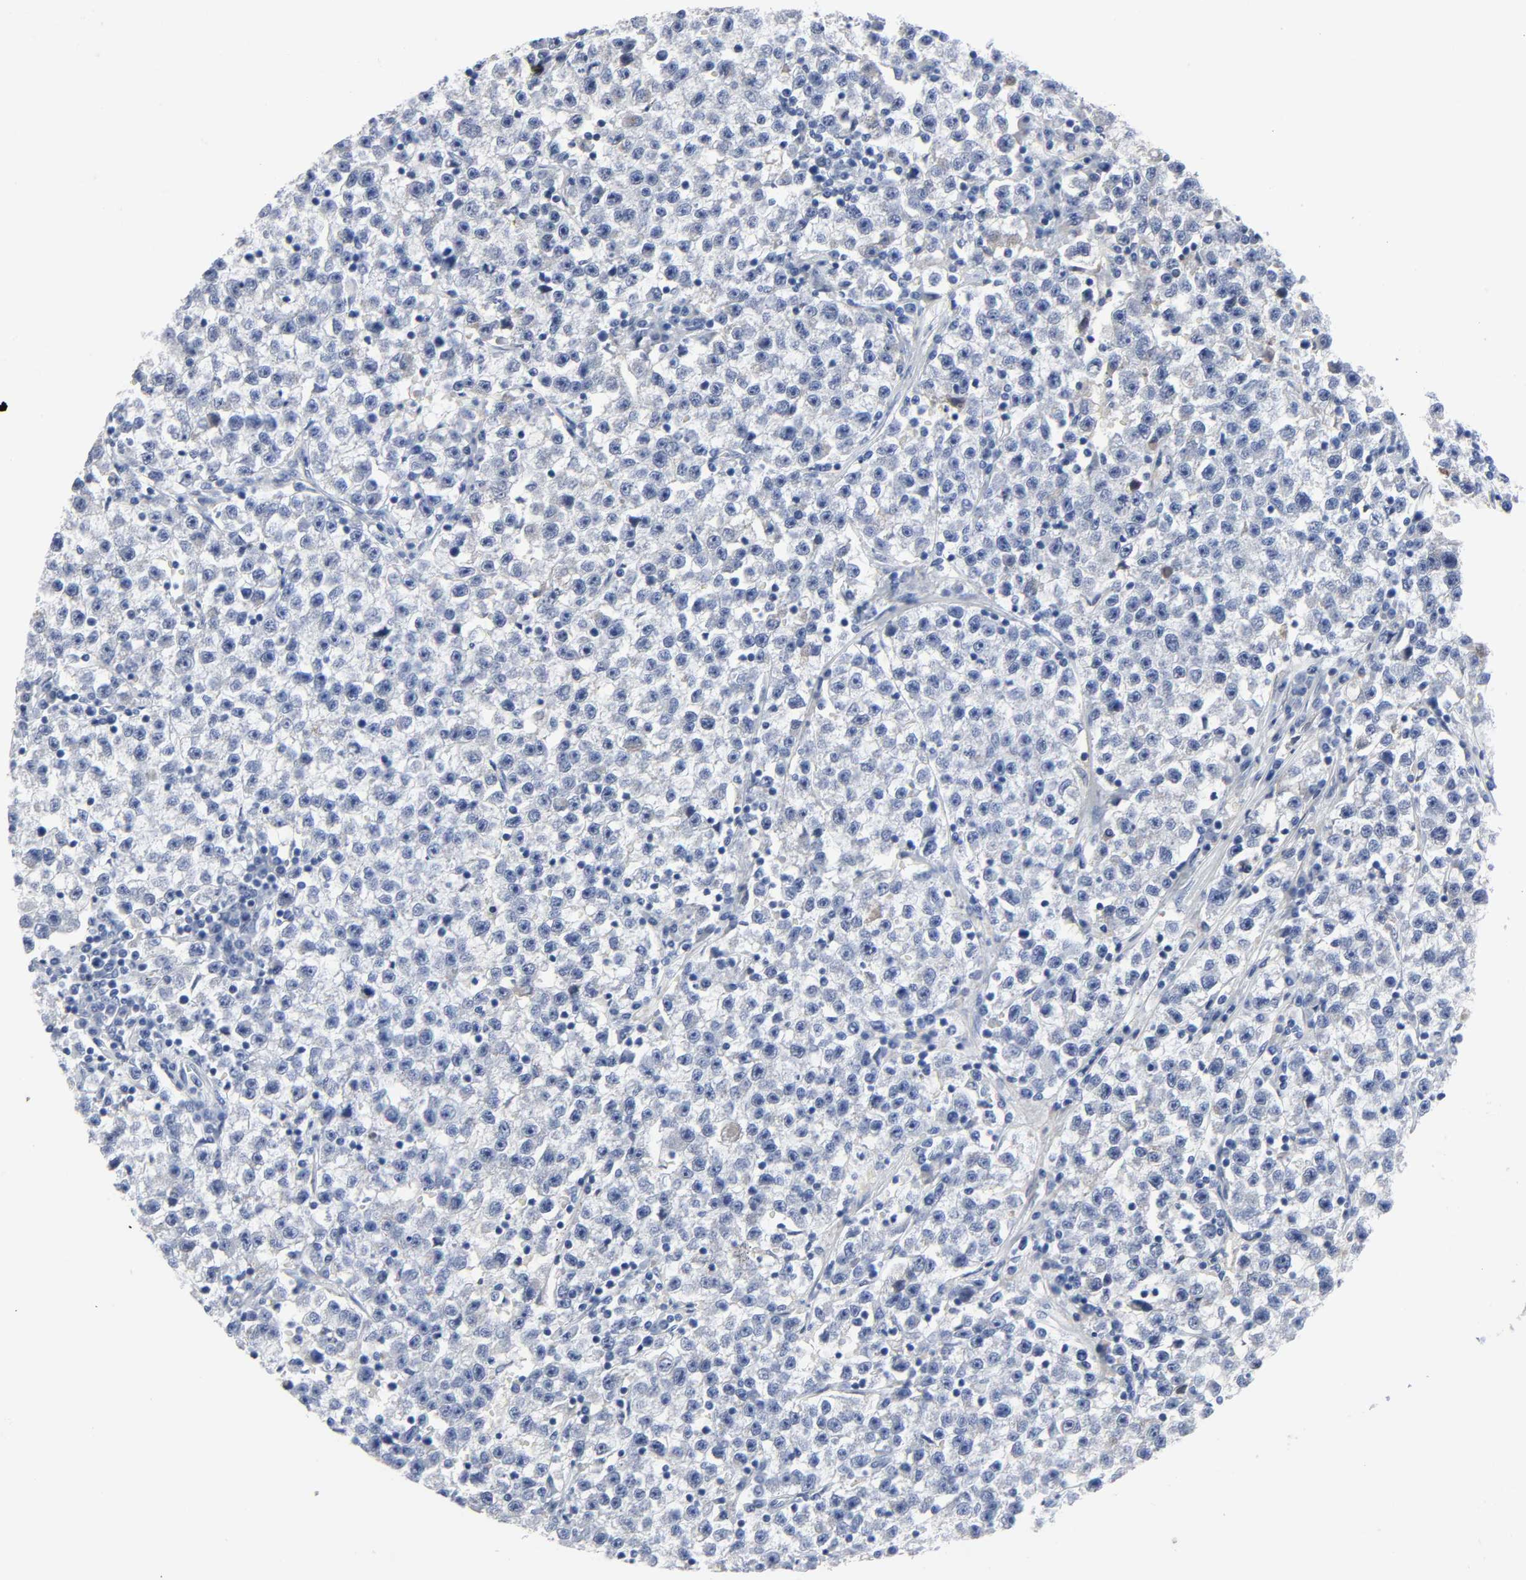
{"staining": {"intensity": "negative", "quantity": "none", "location": "none"}, "tissue": "testis cancer", "cell_type": "Tumor cells", "image_type": "cancer", "snomed": [{"axis": "morphology", "description": "Seminoma, NOS"}, {"axis": "topography", "description": "Testis"}], "caption": "Protein analysis of testis cancer (seminoma) reveals no significant positivity in tumor cells. (DAB (3,3'-diaminobenzidine) immunohistochemistry, high magnification).", "gene": "FBLN1", "patient": {"sex": "male", "age": 22}}